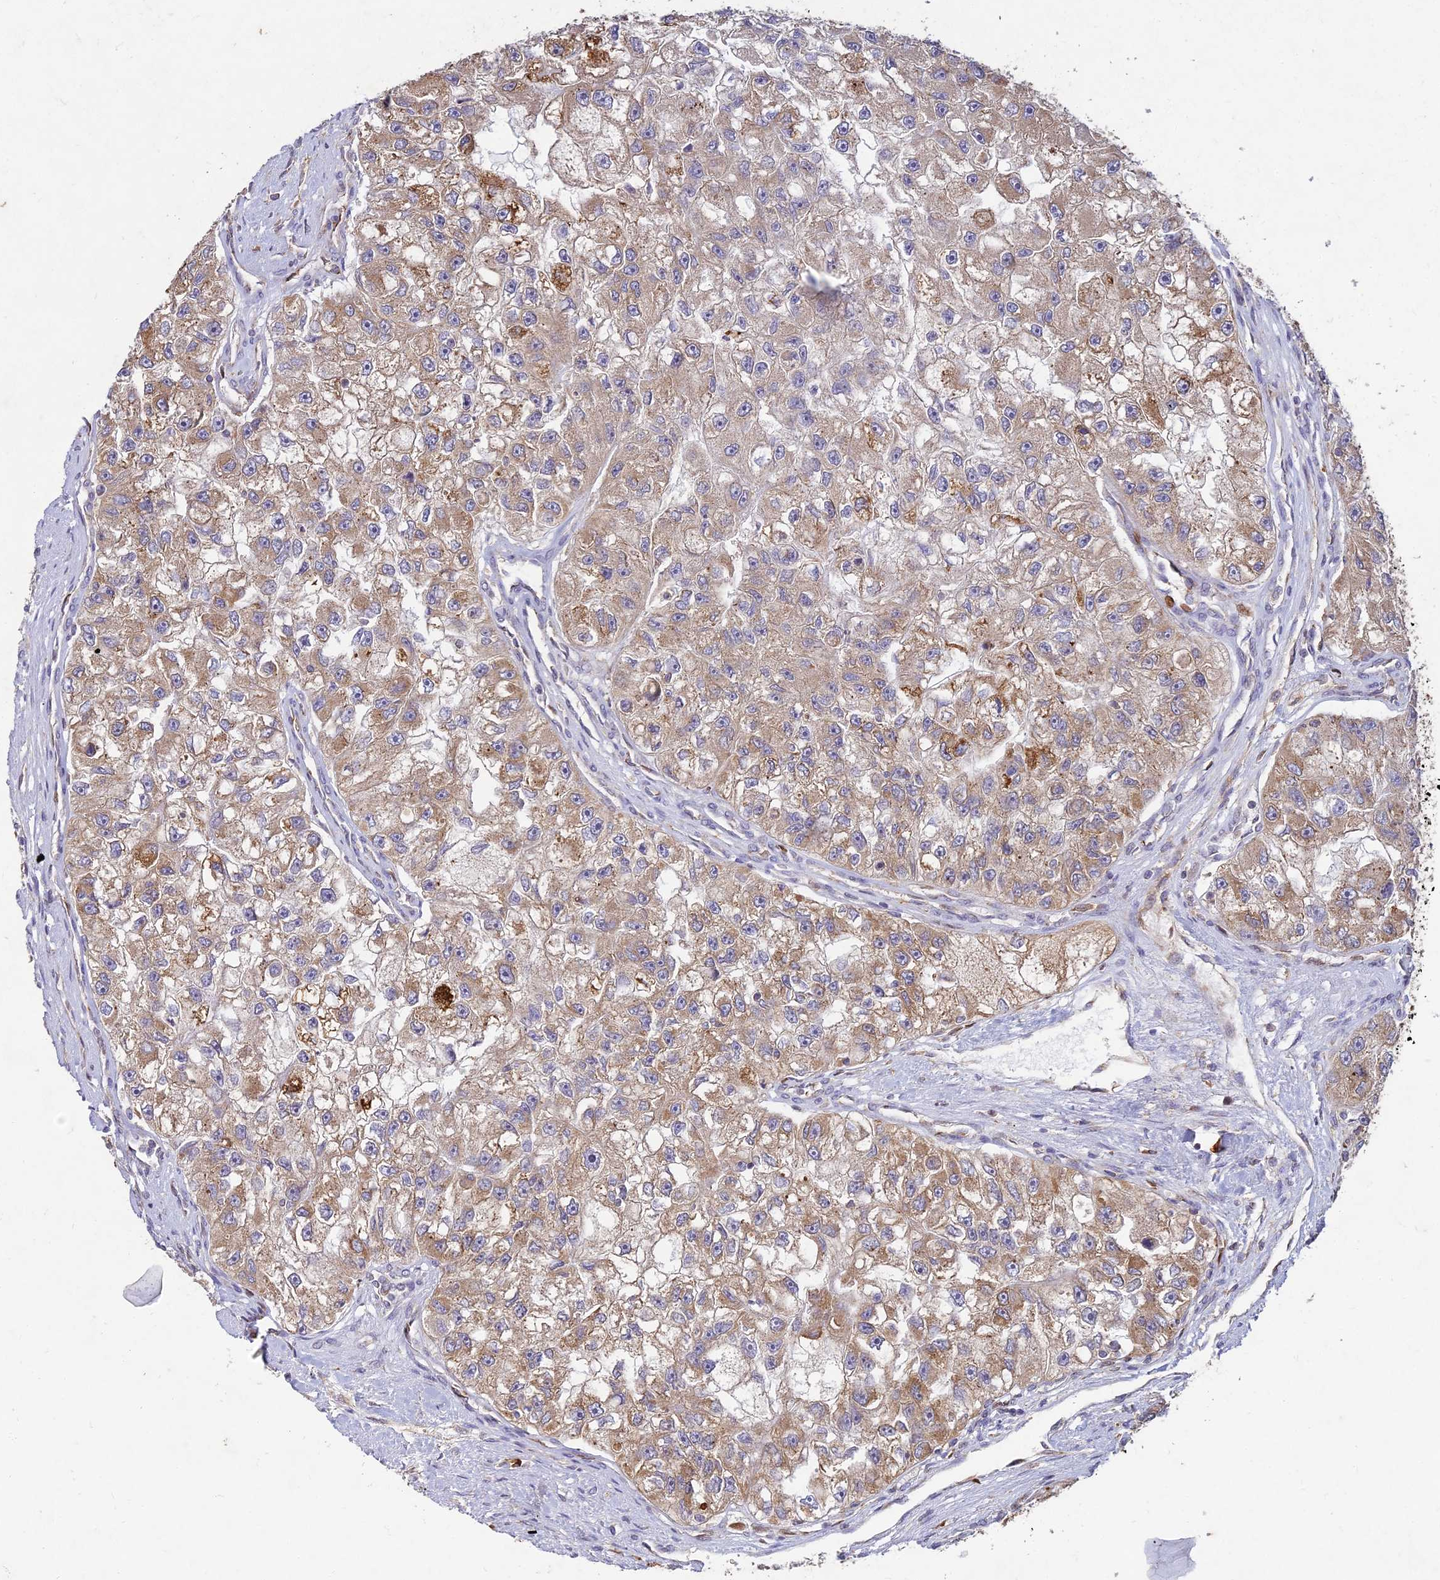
{"staining": {"intensity": "moderate", "quantity": "25%-75%", "location": "cytoplasmic/membranous"}, "tissue": "renal cancer", "cell_type": "Tumor cells", "image_type": "cancer", "snomed": [{"axis": "morphology", "description": "Adenocarcinoma, NOS"}, {"axis": "topography", "description": "Kidney"}], "caption": "High-magnification brightfield microscopy of renal cancer (adenocarcinoma) stained with DAB (3,3'-diaminobenzidine) (brown) and counterstained with hematoxylin (blue). tumor cells exhibit moderate cytoplasmic/membranous staining is appreciated in about25%-75% of cells. (DAB IHC, brown staining for protein, blue staining for nuclei).", "gene": "NXNL2", "patient": {"sex": "male", "age": 63}}